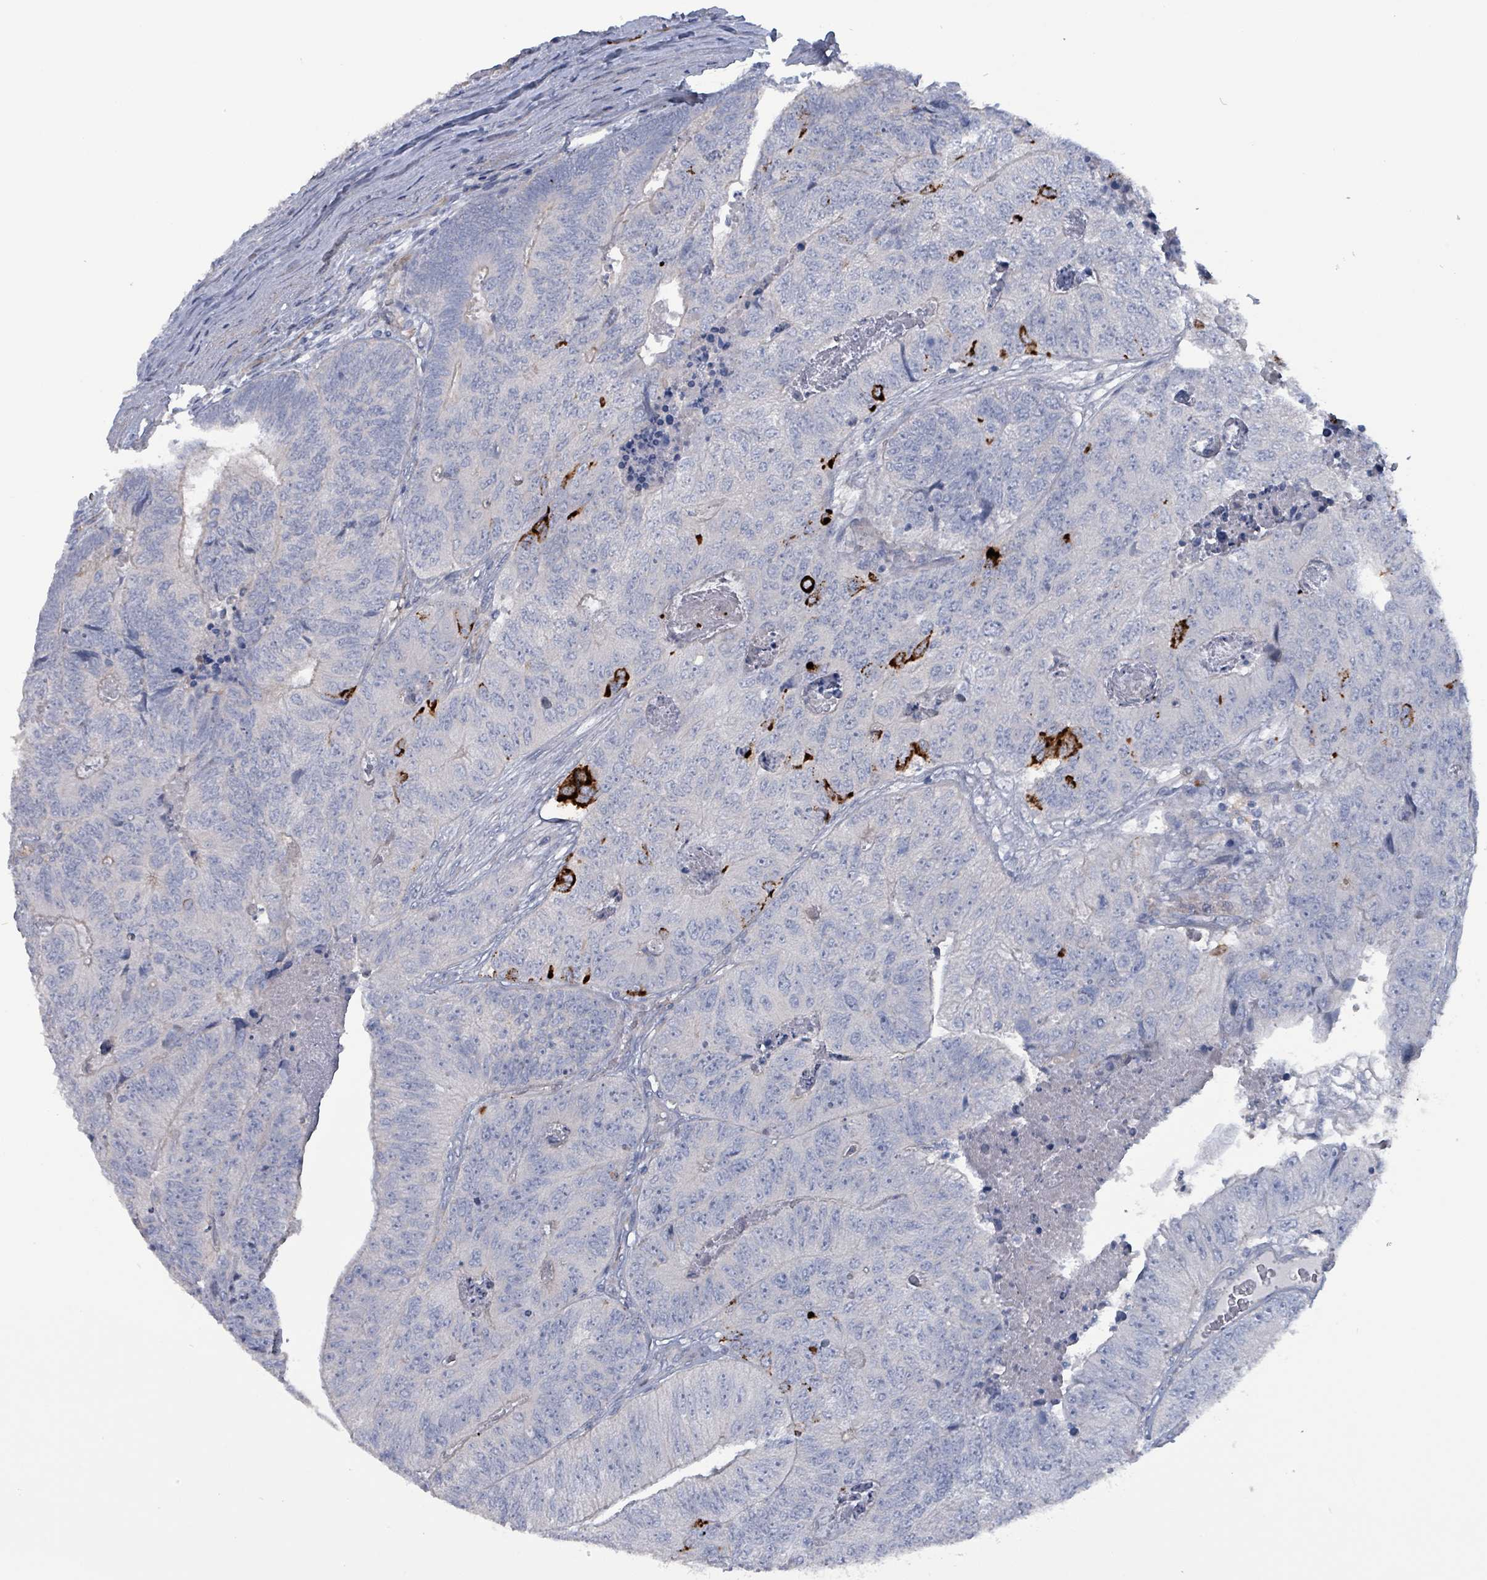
{"staining": {"intensity": "negative", "quantity": "none", "location": "none"}, "tissue": "colorectal cancer", "cell_type": "Tumor cells", "image_type": "cancer", "snomed": [{"axis": "morphology", "description": "Adenocarcinoma, NOS"}, {"axis": "topography", "description": "Colon"}], "caption": "IHC of colorectal cancer (adenocarcinoma) shows no staining in tumor cells.", "gene": "TAAR5", "patient": {"sex": "female", "age": 67}}